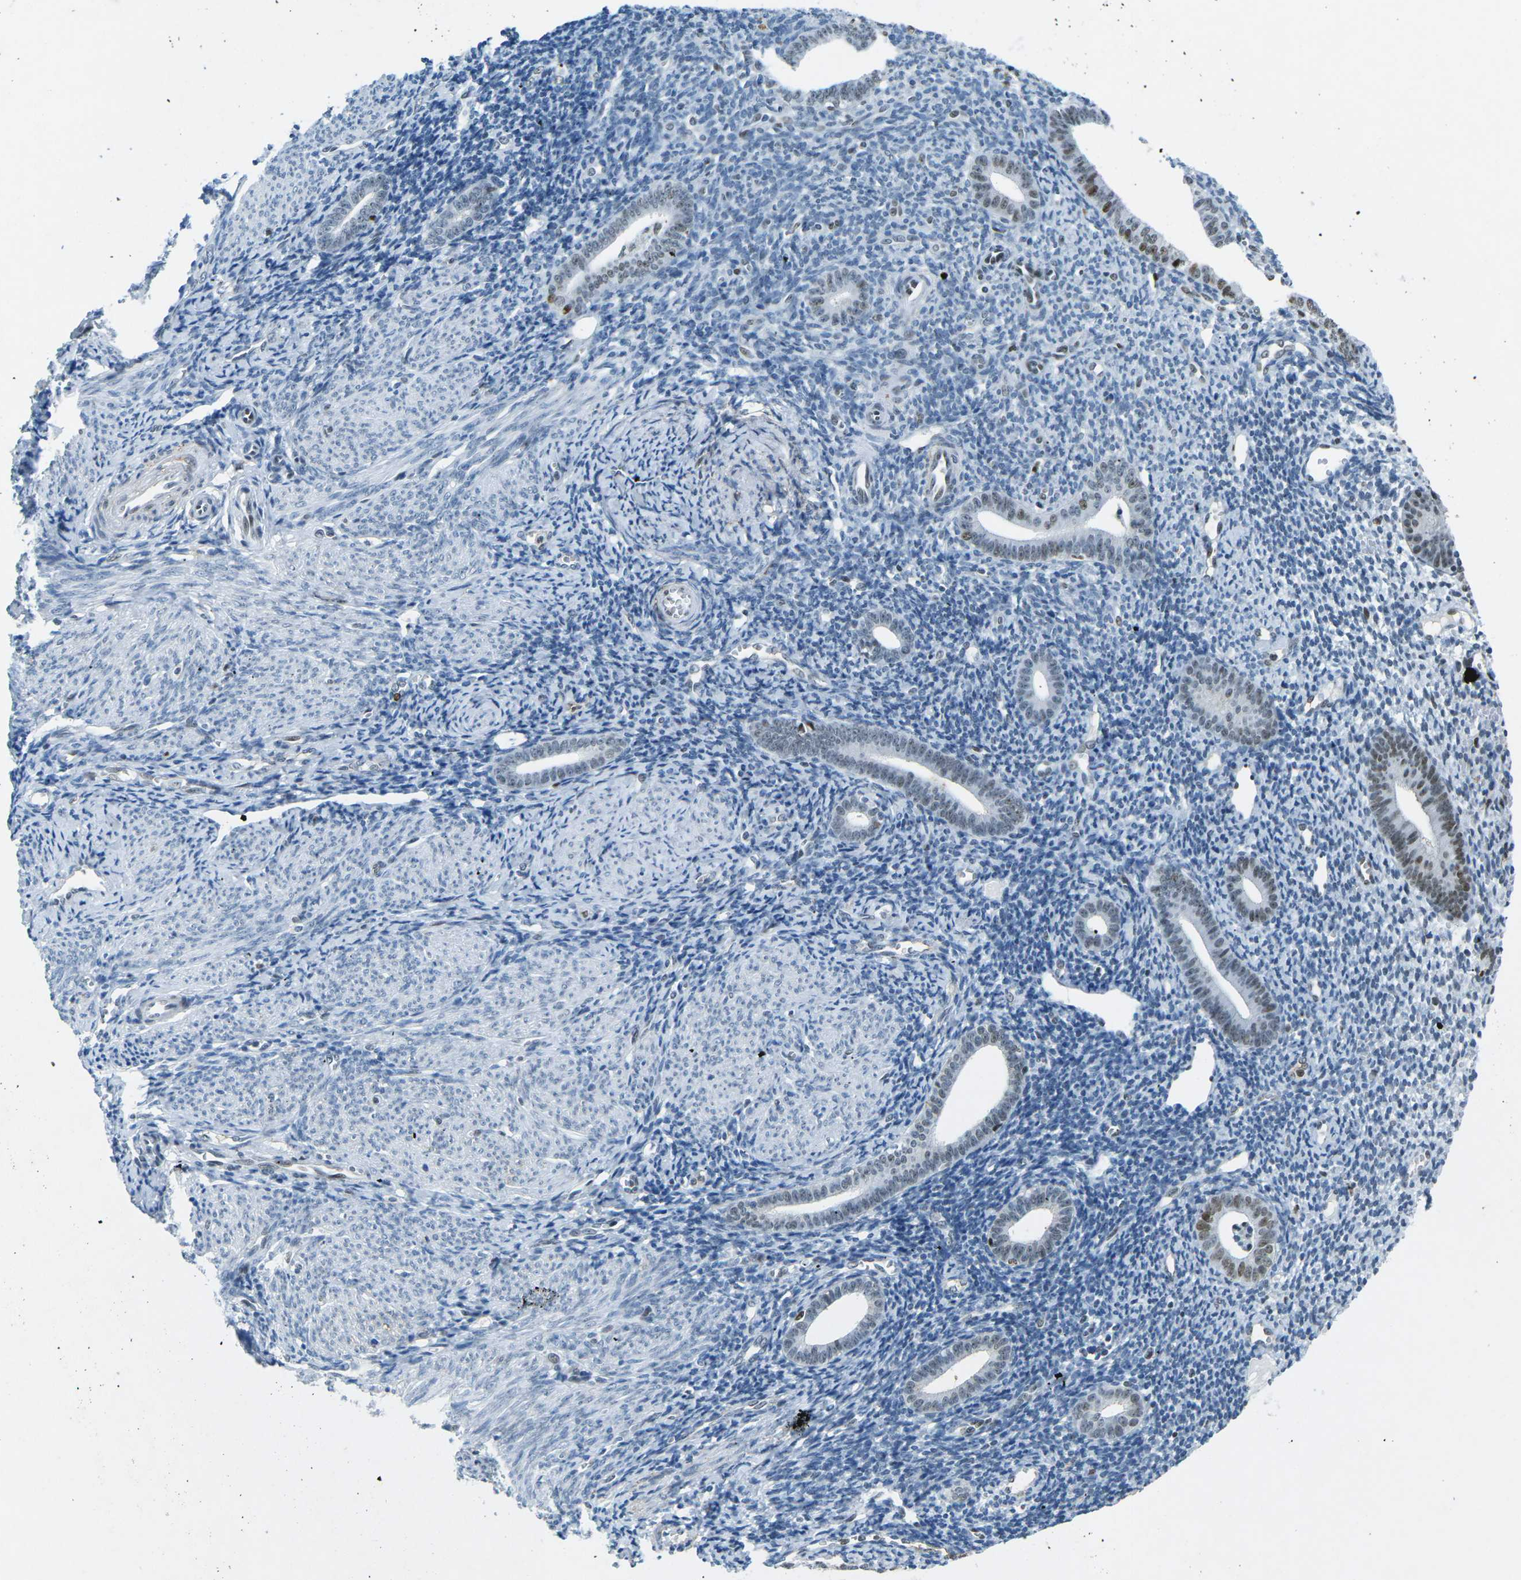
{"staining": {"intensity": "negative", "quantity": "none", "location": "none"}, "tissue": "endometrium", "cell_type": "Cells in endometrial stroma", "image_type": "normal", "snomed": [{"axis": "morphology", "description": "Normal tissue, NOS"}, {"axis": "topography", "description": "Endometrium"}], "caption": "High magnification brightfield microscopy of normal endometrium stained with DAB (3,3'-diaminobenzidine) (brown) and counterstained with hematoxylin (blue): cells in endometrial stroma show no significant positivity.", "gene": "RB1", "patient": {"sex": "female", "age": 50}}